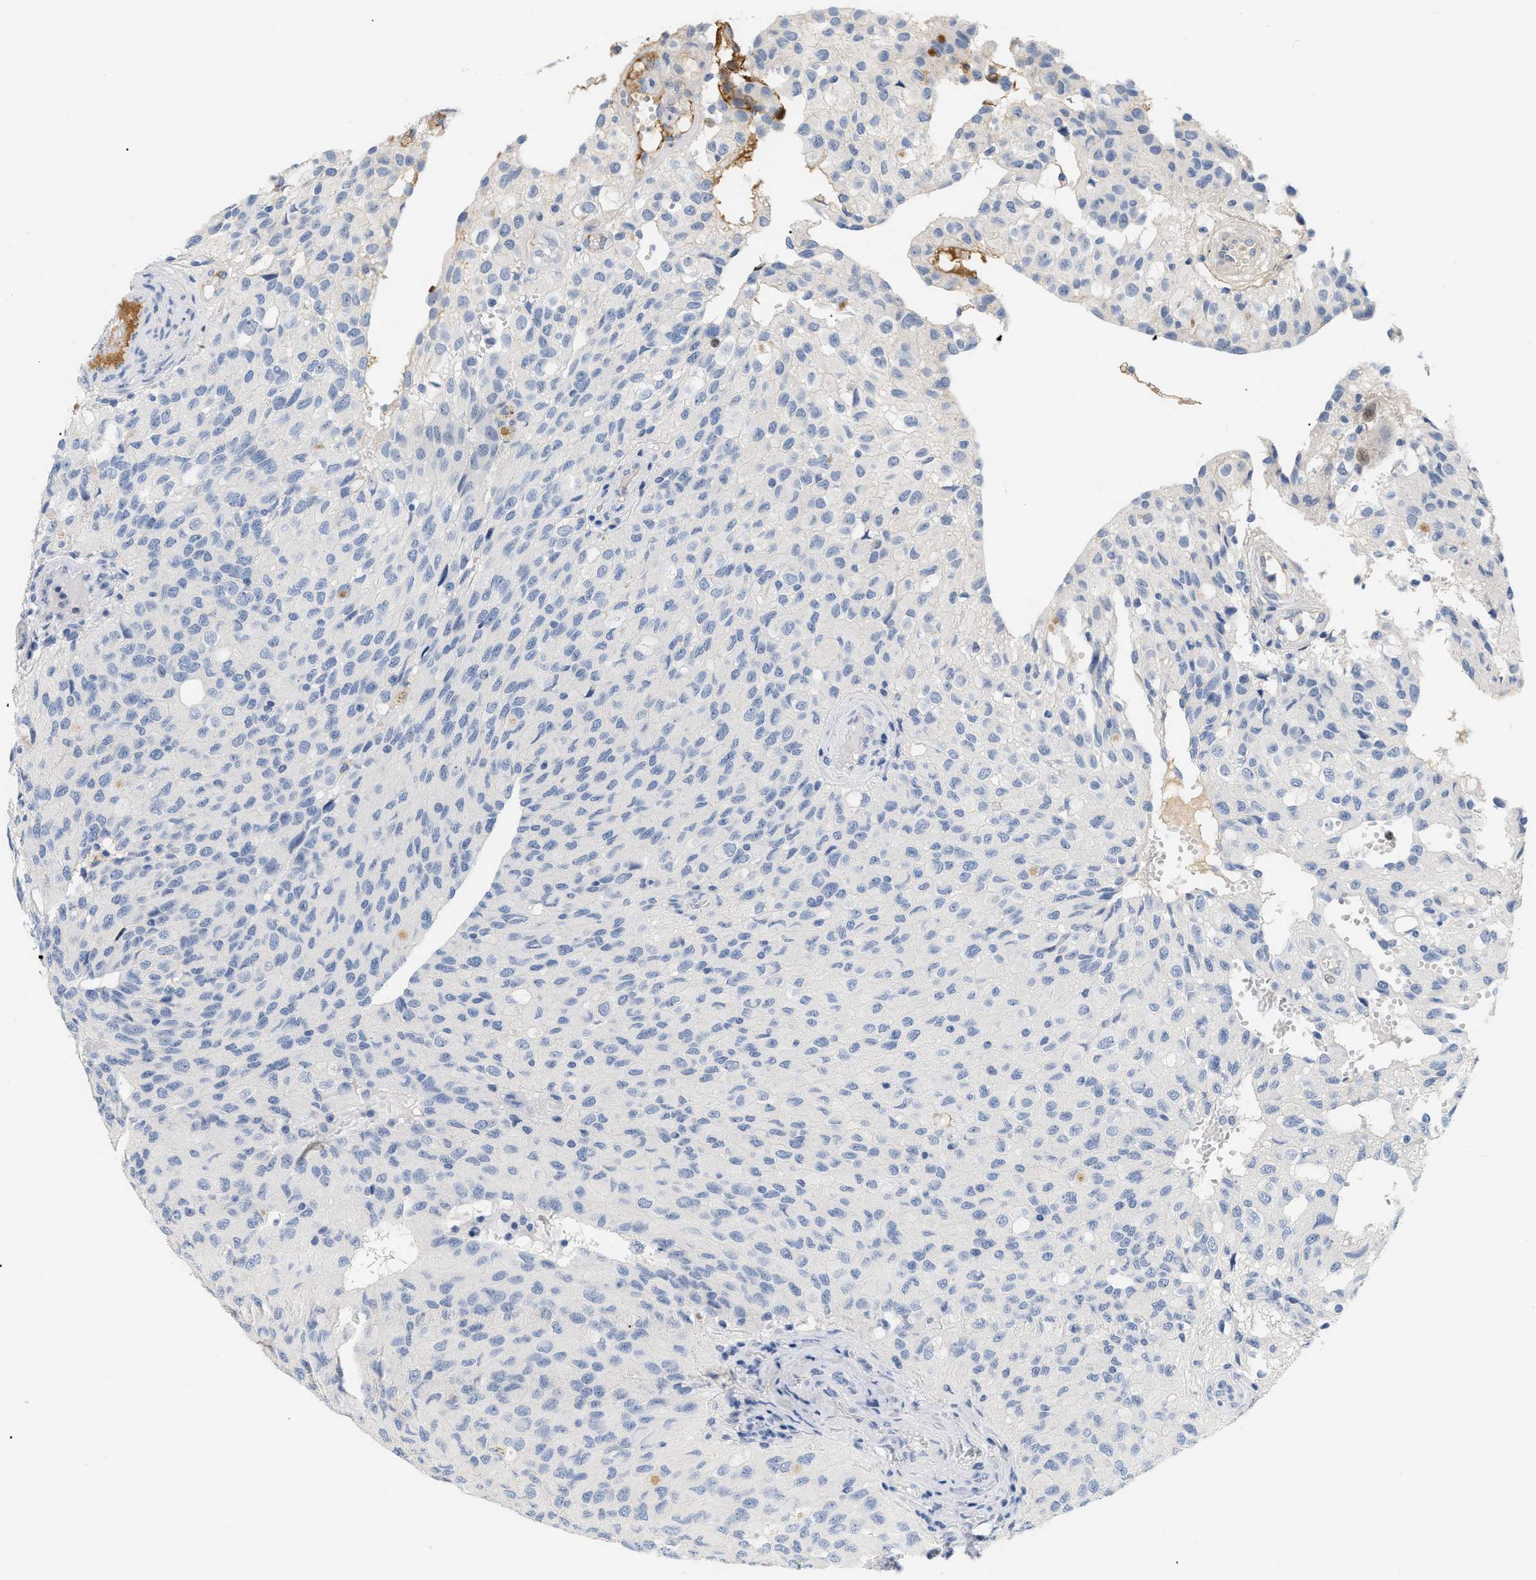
{"staining": {"intensity": "negative", "quantity": "none", "location": "none"}, "tissue": "glioma", "cell_type": "Tumor cells", "image_type": "cancer", "snomed": [{"axis": "morphology", "description": "Glioma, malignant, High grade"}, {"axis": "topography", "description": "Brain"}], "caption": "The immunohistochemistry (IHC) histopathology image has no significant staining in tumor cells of glioma tissue. (DAB (3,3'-diaminobenzidine) IHC with hematoxylin counter stain).", "gene": "CFH", "patient": {"sex": "male", "age": 32}}